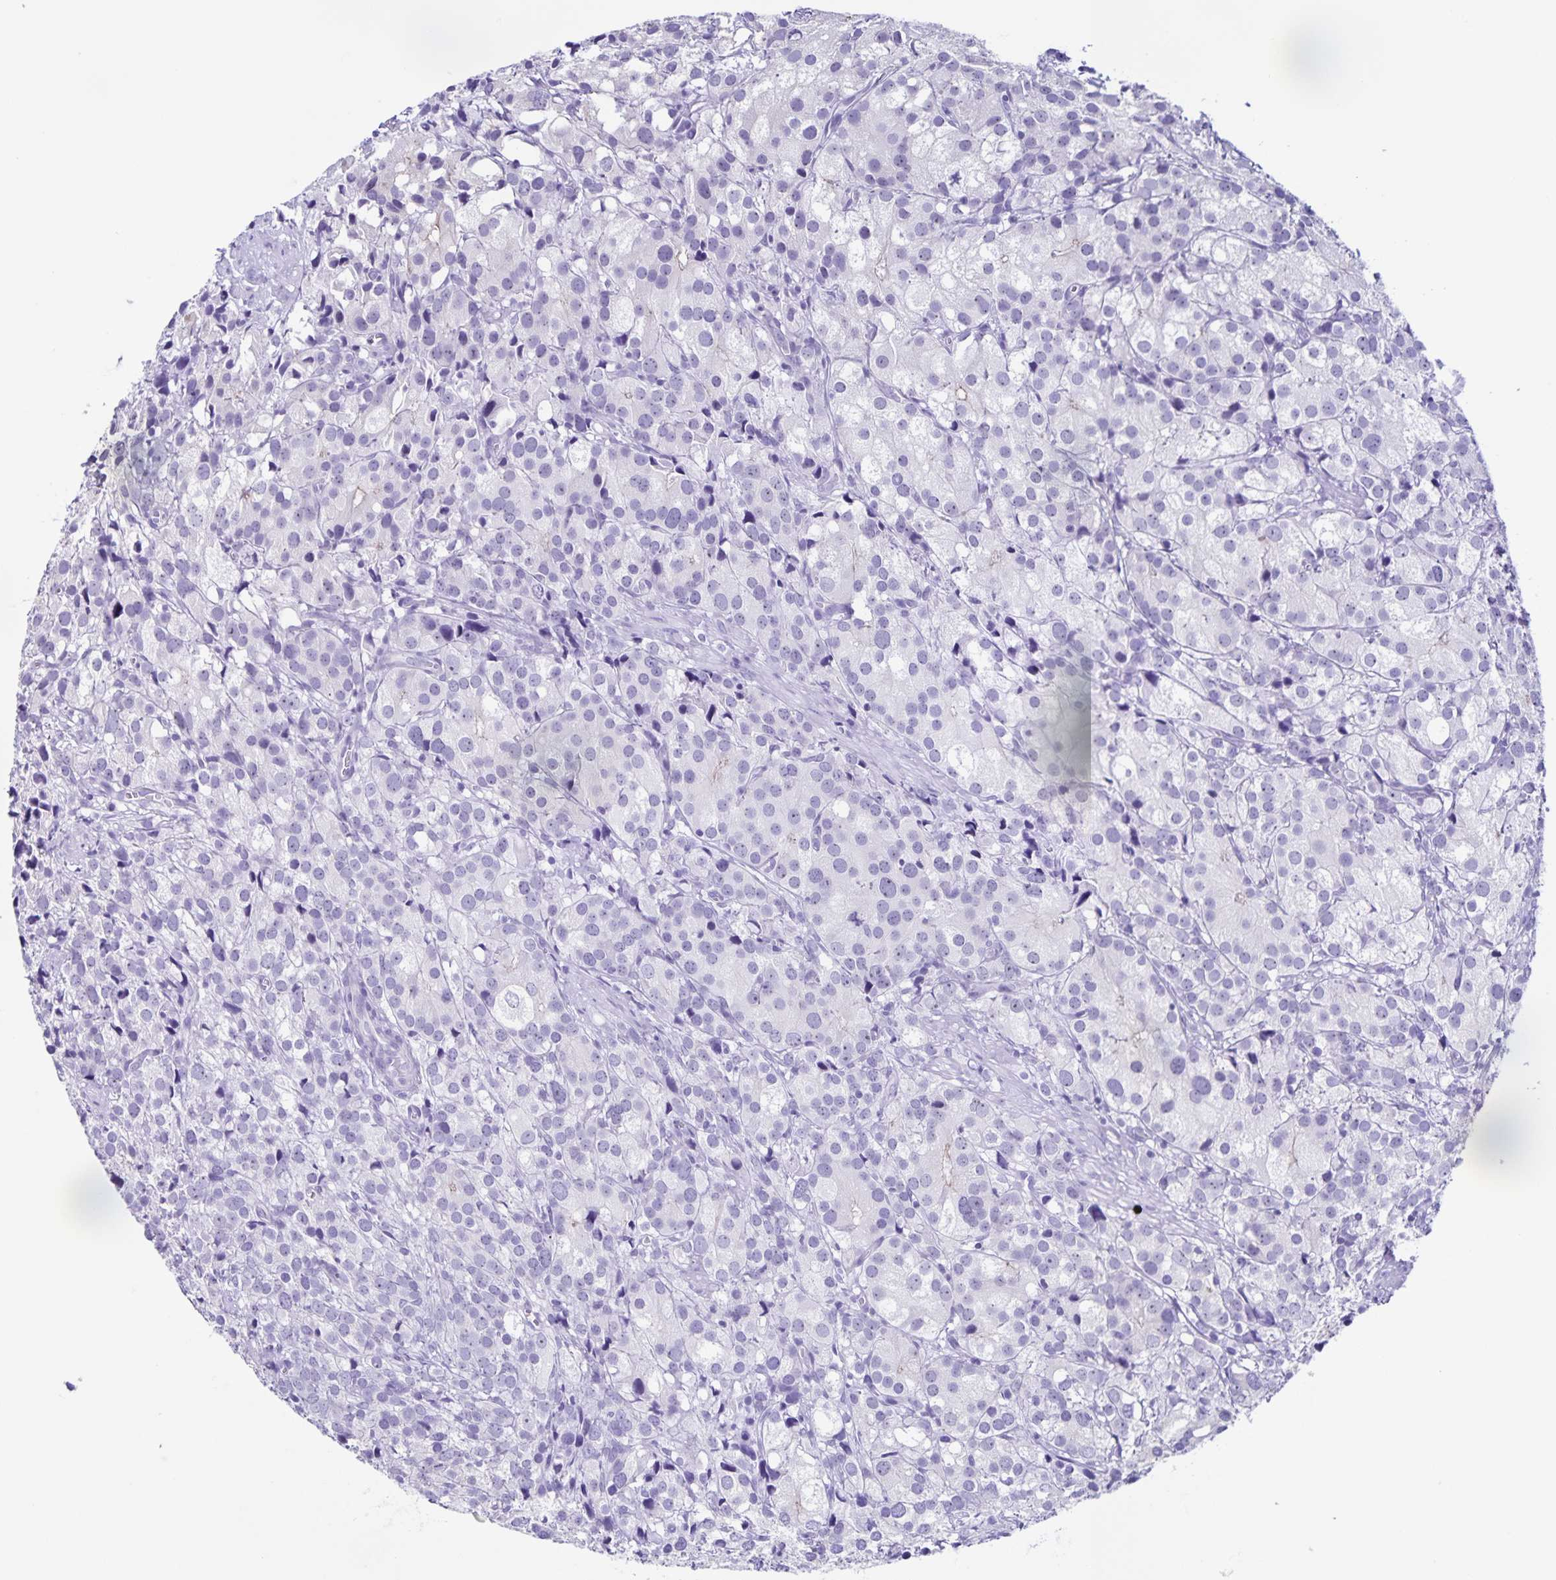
{"staining": {"intensity": "negative", "quantity": "none", "location": "none"}, "tissue": "prostate cancer", "cell_type": "Tumor cells", "image_type": "cancer", "snomed": [{"axis": "morphology", "description": "Adenocarcinoma, High grade"}, {"axis": "topography", "description": "Prostate"}], "caption": "Adenocarcinoma (high-grade) (prostate) was stained to show a protein in brown. There is no significant expression in tumor cells.", "gene": "FAM170A", "patient": {"sex": "male", "age": 86}}